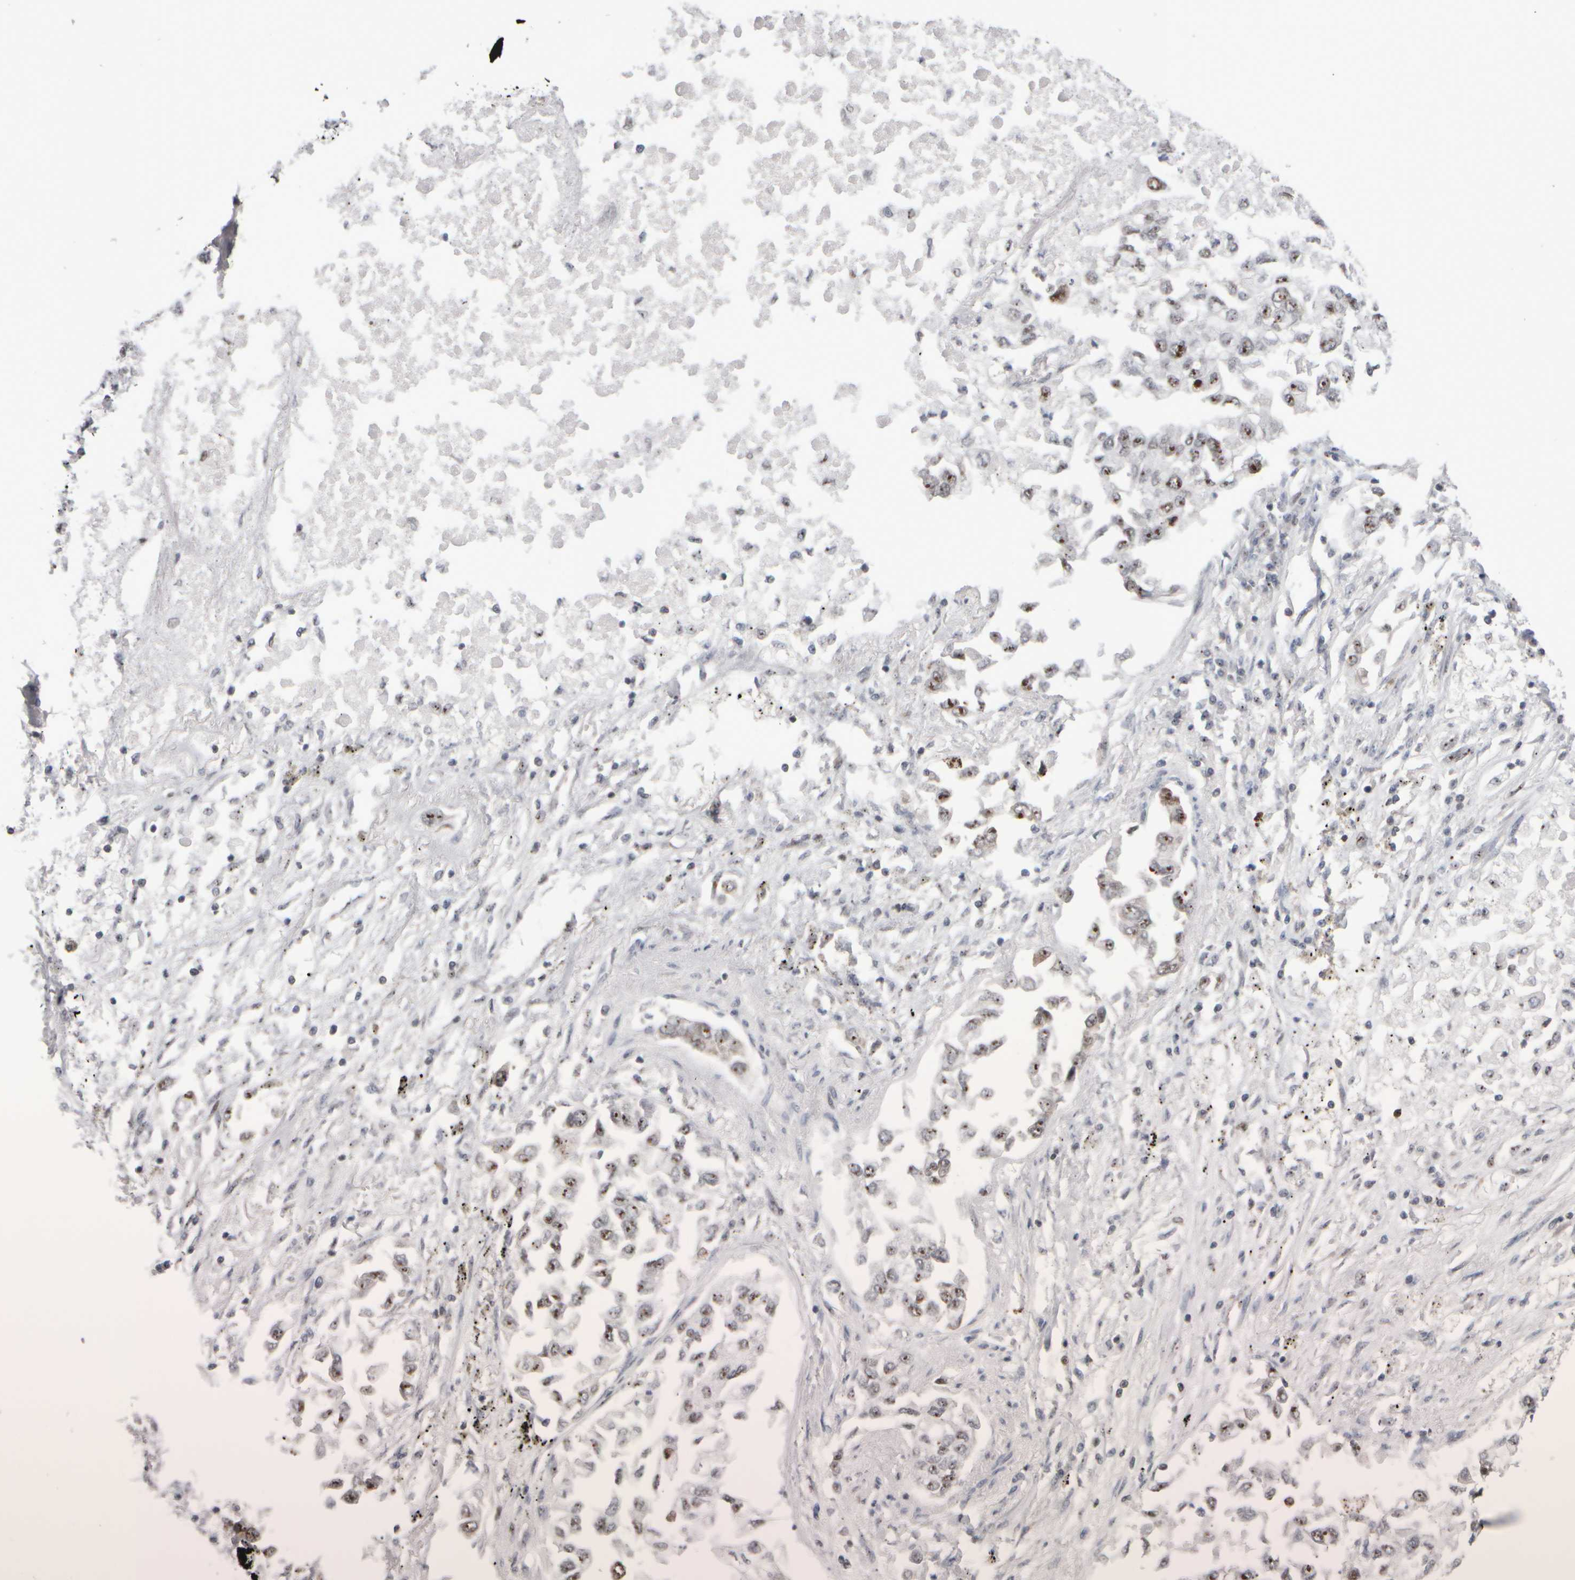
{"staining": {"intensity": "moderate", "quantity": ">75%", "location": "nuclear"}, "tissue": "lung cancer", "cell_type": "Tumor cells", "image_type": "cancer", "snomed": [{"axis": "morphology", "description": "Inflammation, NOS"}, {"axis": "morphology", "description": "Adenocarcinoma, NOS"}, {"axis": "topography", "description": "Lung"}], "caption": "The micrograph exhibits immunohistochemical staining of adenocarcinoma (lung). There is moderate nuclear staining is seen in approximately >75% of tumor cells.", "gene": "SURF6", "patient": {"sex": "male", "age": 63}}